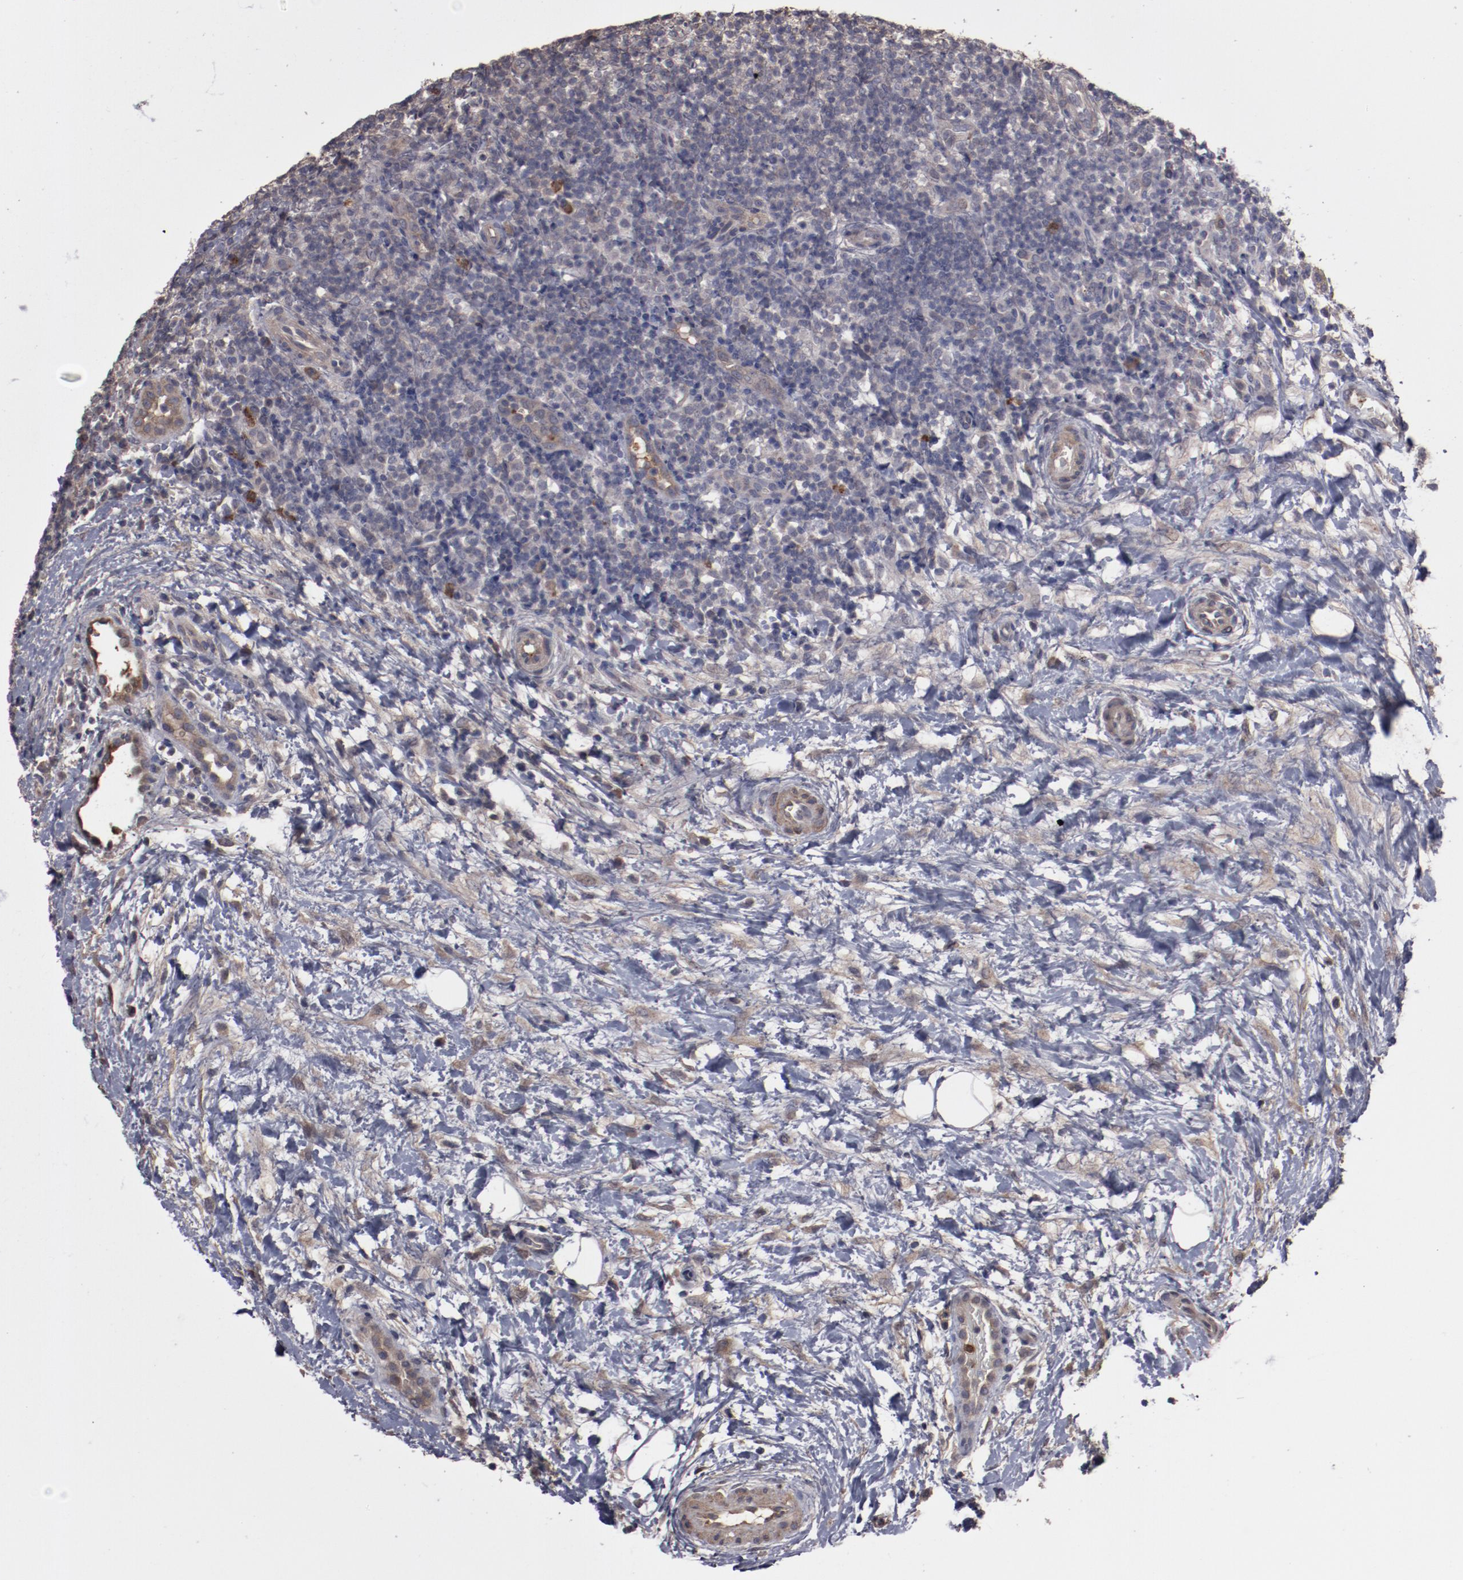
{"staining": {"intensity": "weak", "quantity": "25%-75%", "location": "cytoplasmic/membranous"}, "tissue": "lymphoma", "cell_type": "Tumor cells", "image_type": "cancer", "snomed": [{"axis": "morphology", "description": "Malignant lymphoma, non-Hodgkin's type, Low grade"}, {"axis": "topography", "description": "Lymph node"}], "caption": "A micrograph of human malignant lymphoma, non-Hodgkin's type (low-grade) stained for a protein shows weak cytoplasmic/membranous brown staining in tumor cells. (DAB (3,3'-diaminobenzidine) IHC with brightfield microscopy, high magnification).", "gene": "SERPINA7", "patient": {"sex": "female", "age": 76}}